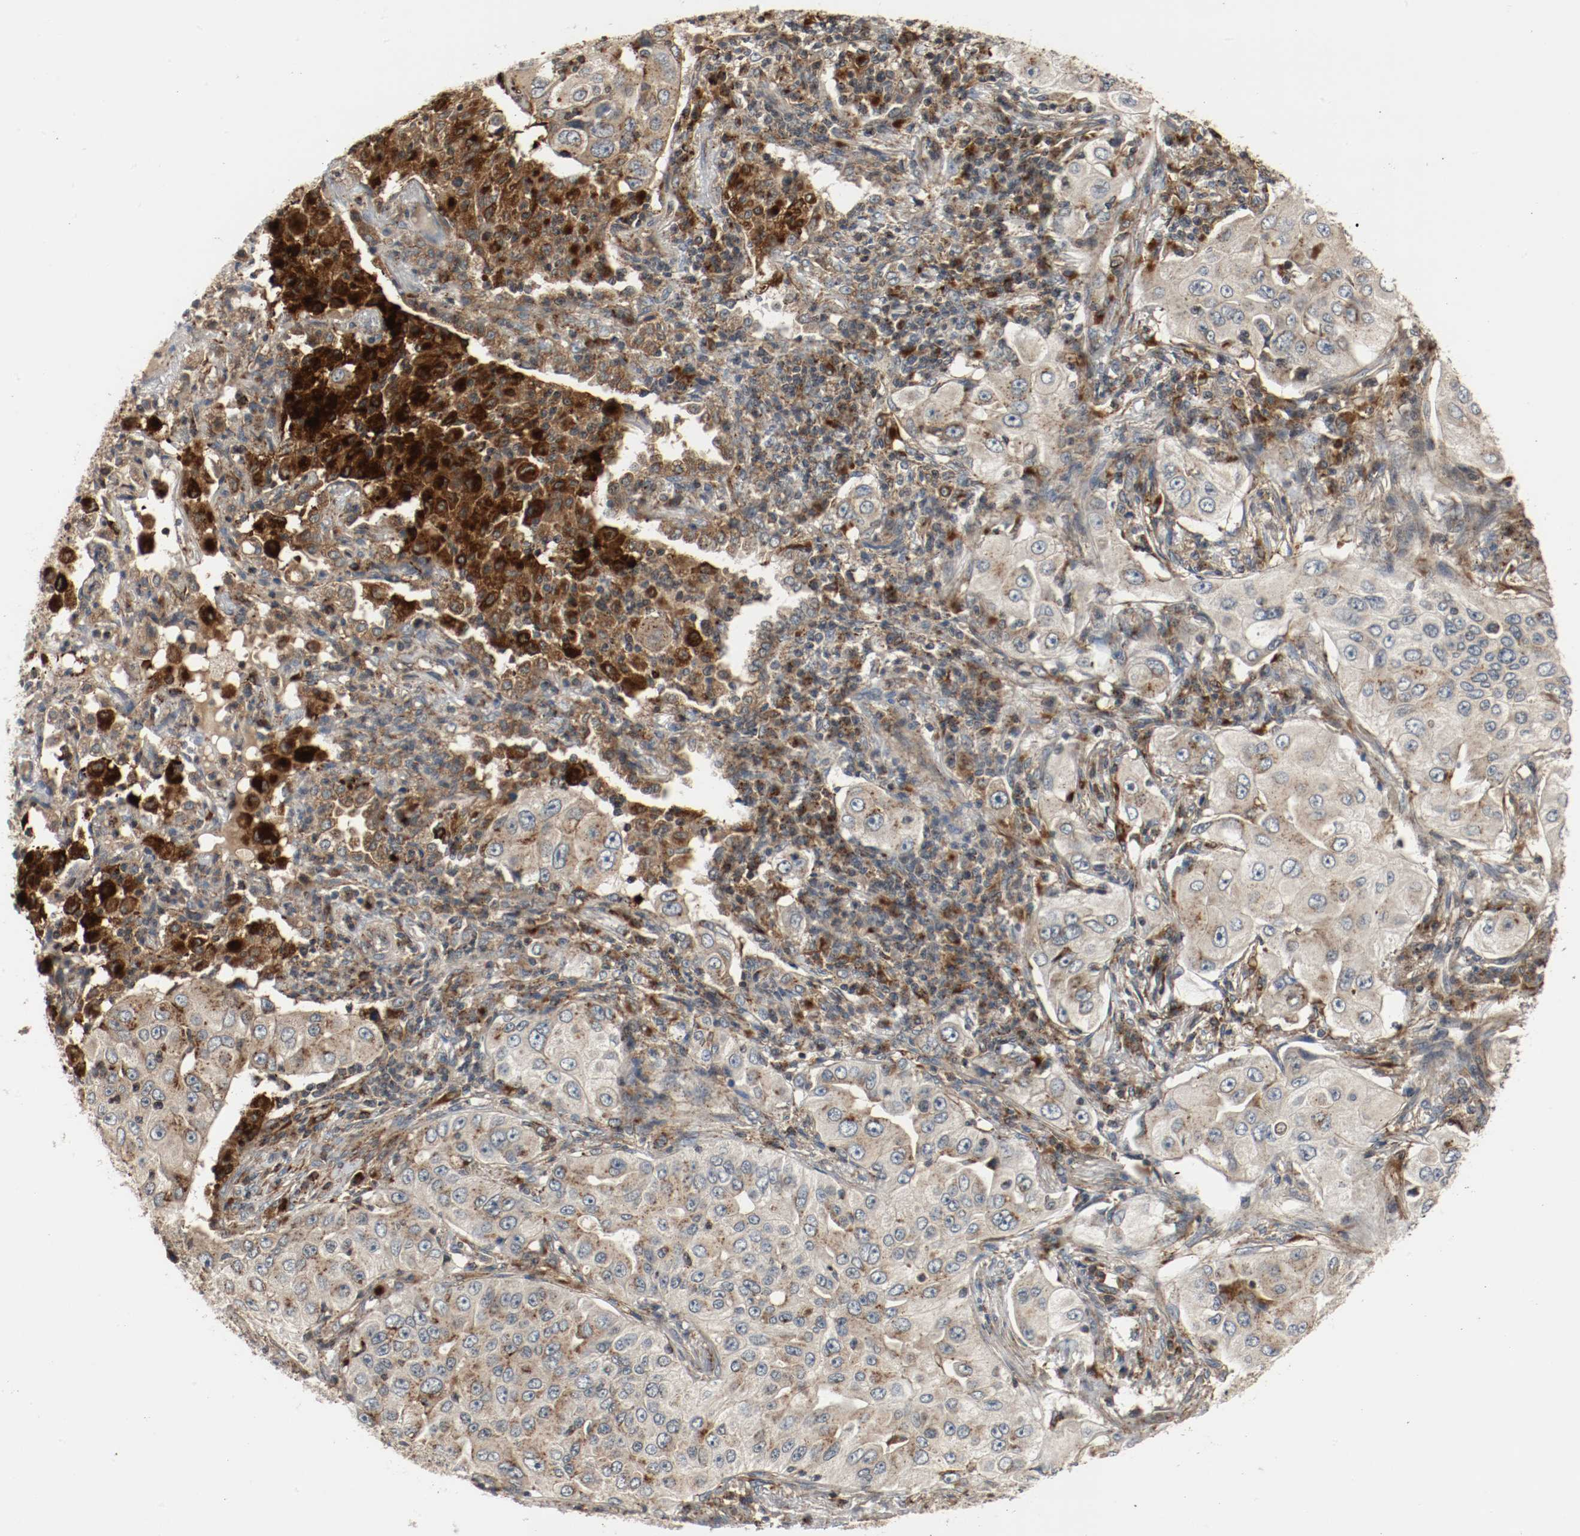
{"staining": {"intensity": "moderate", "quantity": ">75%", "location": "cytoplasmic/membranous"}, "tissue": "lung cancer", "cell_type": "Tumor cells", "image_type": "cancer", "snomed": [{"axis": "morphology", "description": "Adenocarcinoma, NOS"}, {"axis": "topography", "description": "Lung"}], "caption": "IHC photomicrograph of human adenocarcinoma (lung) stained for a protein (brown), which demonstrates medium levels of moderate cytoplasmic/membranous expression in approximately >75% of tumor cells.", "gene": "LAMP2", "patient": {"sex": "male", "age": 84}}